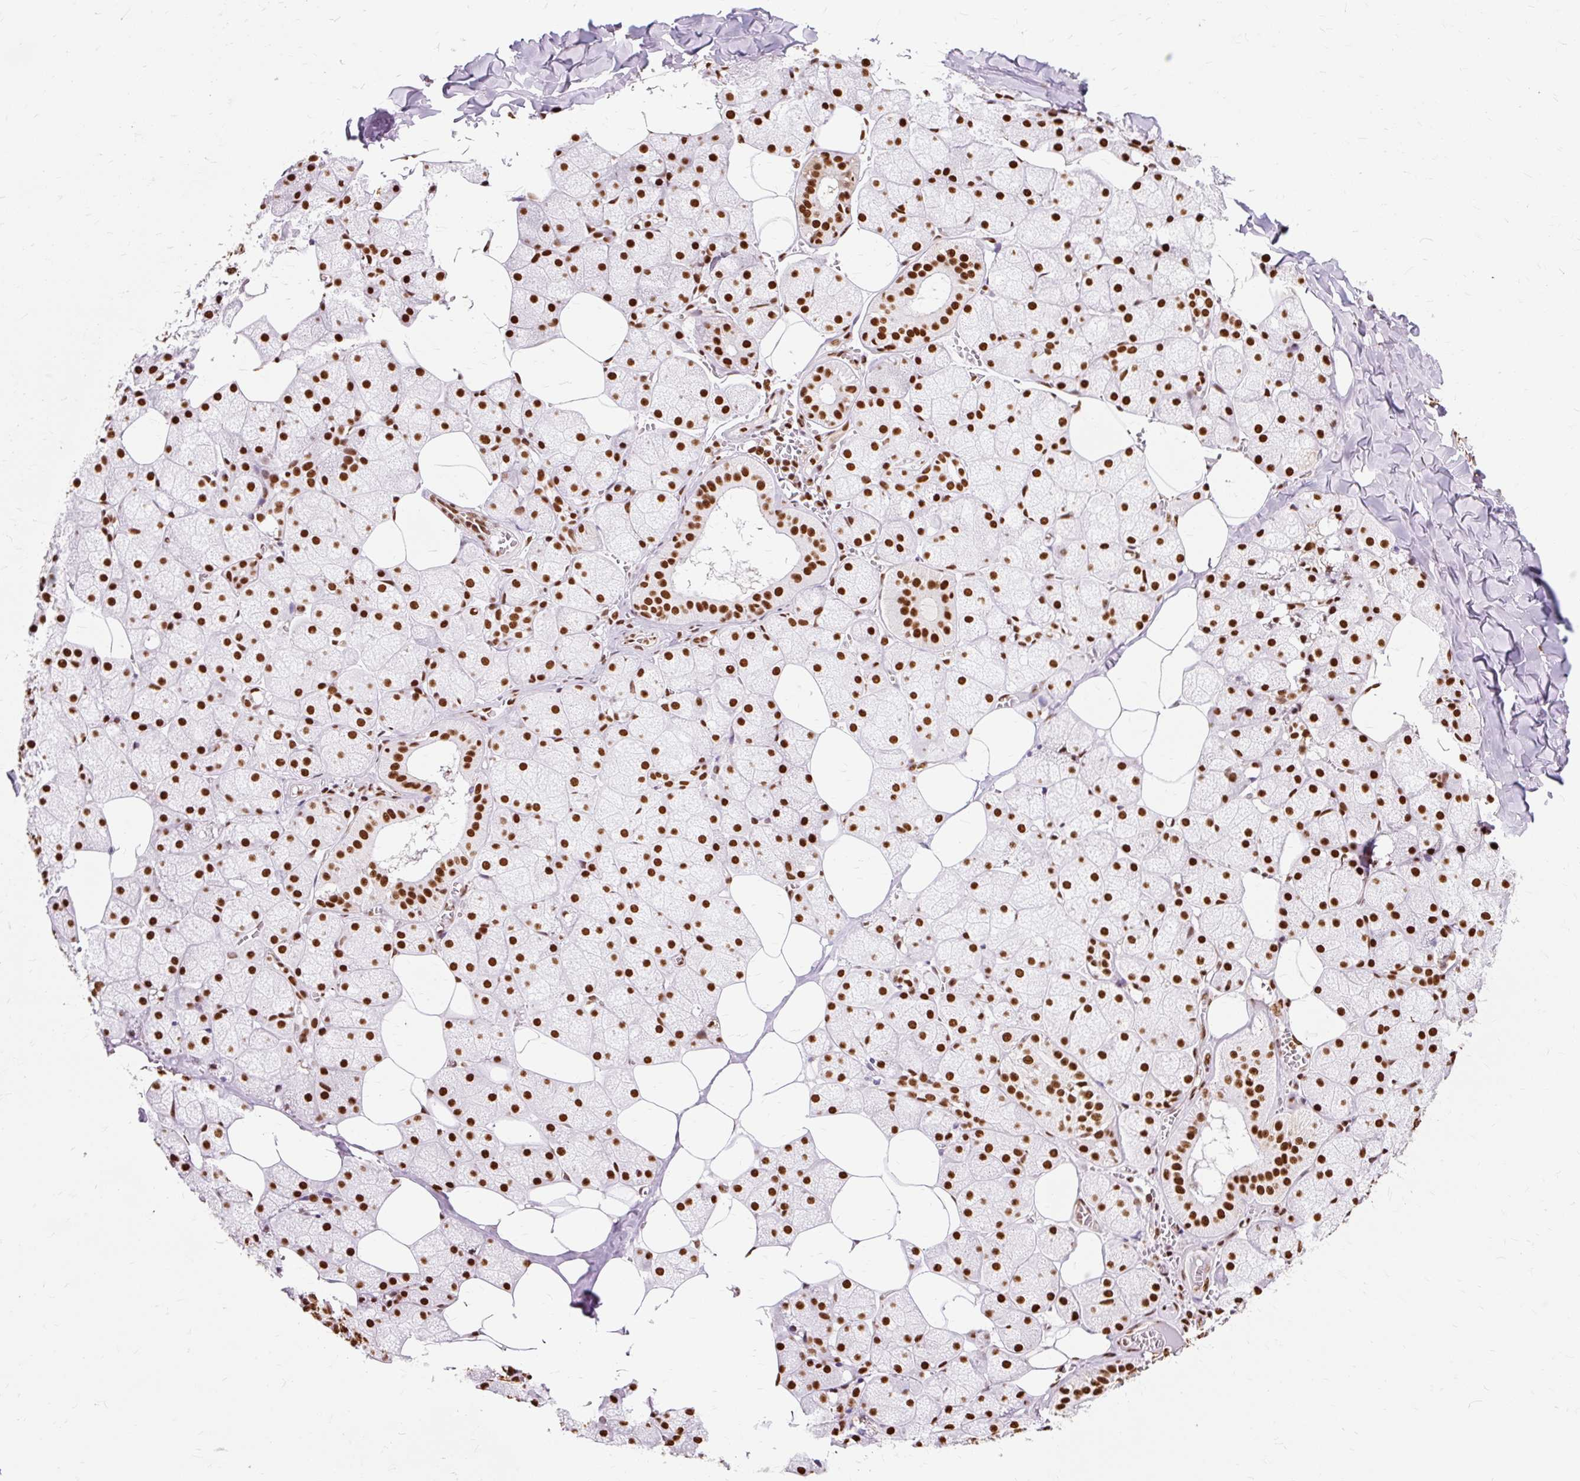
{"staining": {"intensity": "strong", "quantity": ">75%", "location": "nuclear"}, "tissue": "salivary gland", "cell_type": "Glandular cells", "image_type": "normal", "snomed": [{"axis": "morphology", "description": "Normal tissue, NOS"}, {"axis": "topography", "description": "Salivary gland"}, {"axis": "topography", "description": "Peripheral nerve tissue"}], "caption": "Brown immunohistochemical staining in benign salivary gland displays strong nuclear staining in about >75% of glandular cells. The staining is performed using DAB (3,3'-diaminobenzidine) brown chromogen to label protein expression. The nuclei are counter-stained blue using hematoxylin.", "gene": "XRCC6", "patient": {"sex": "male", "age": 38}}